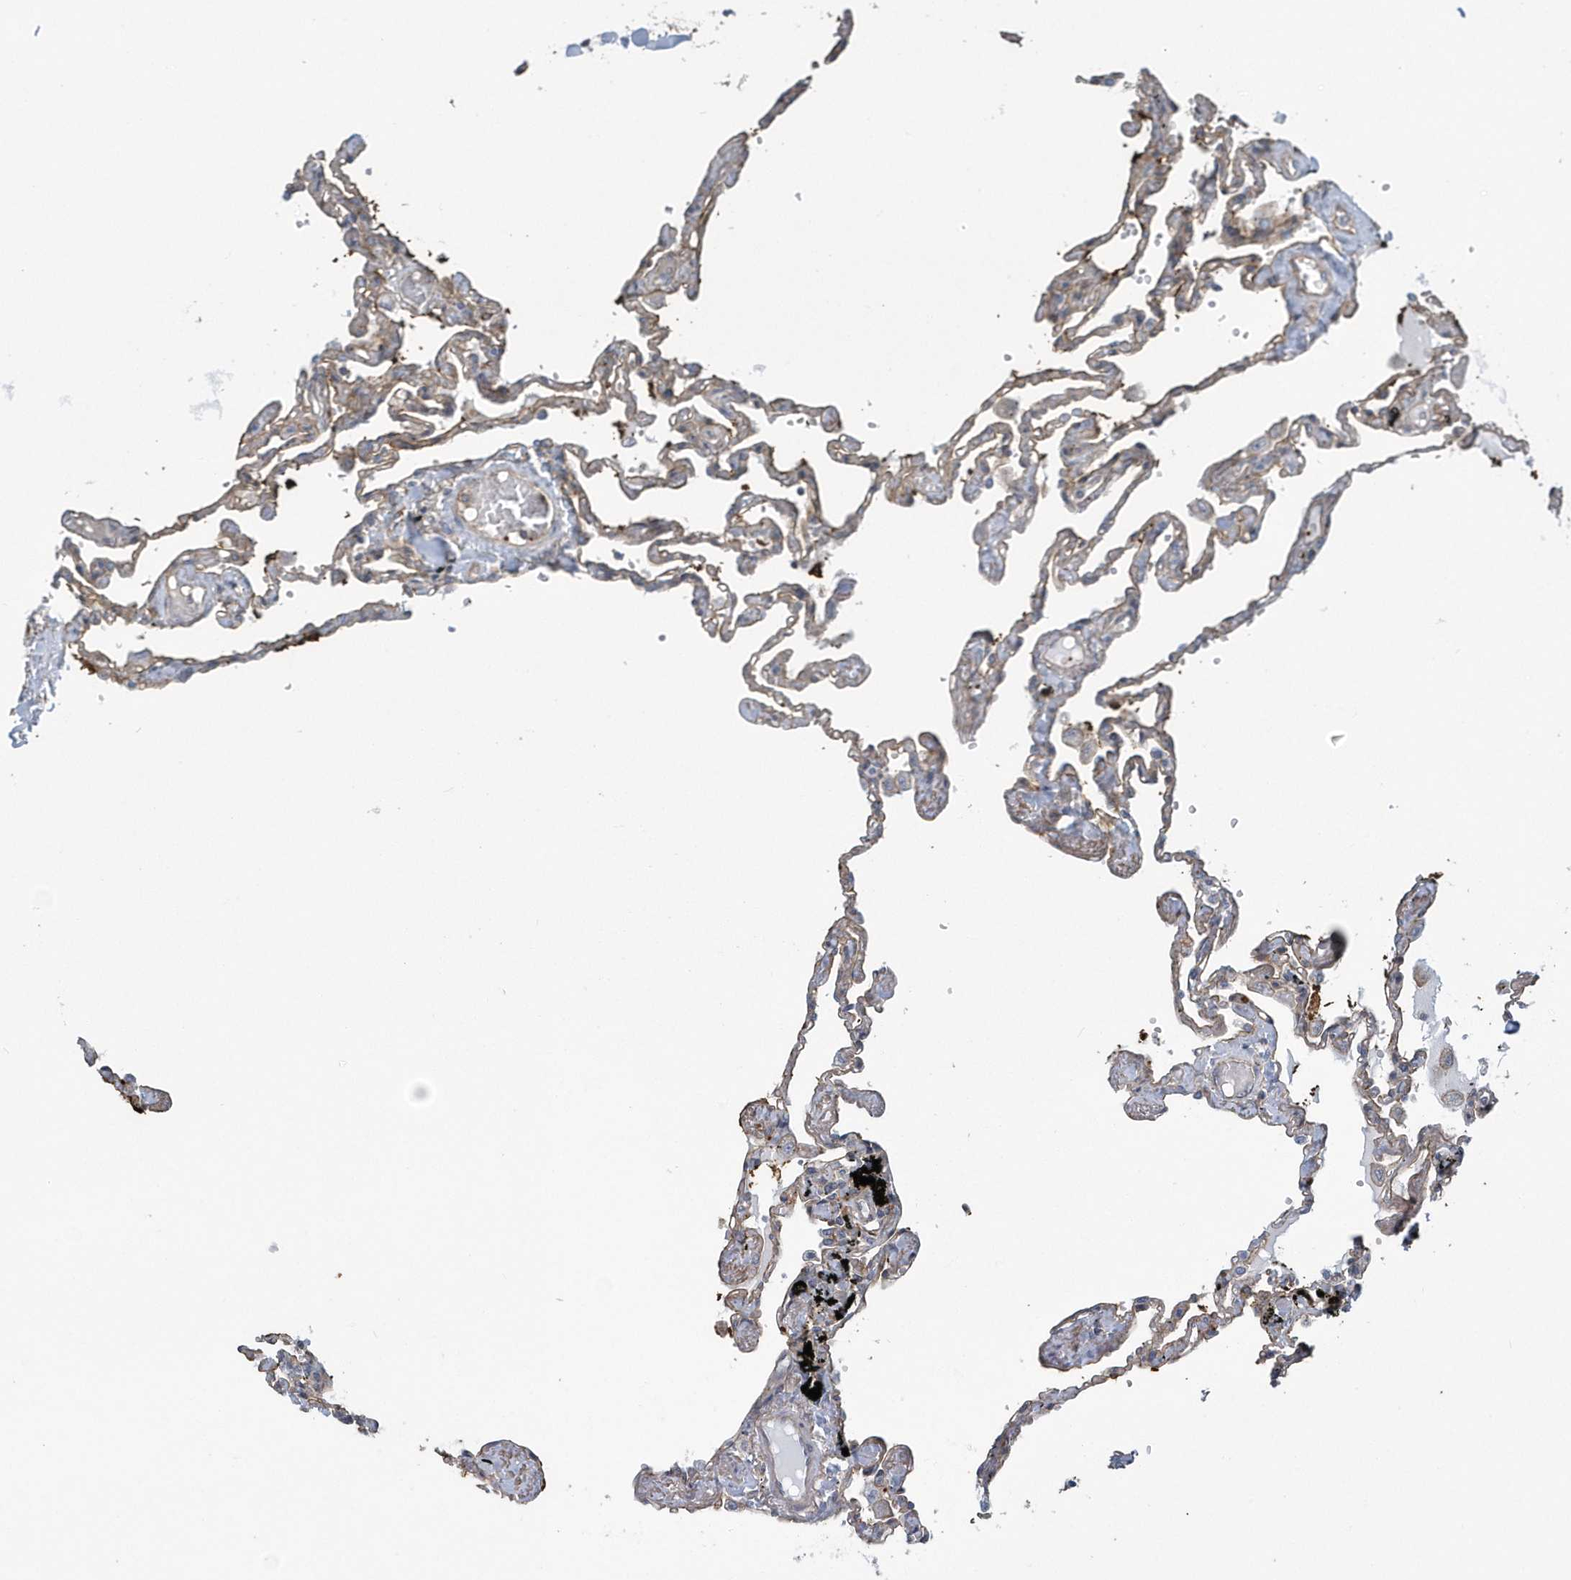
{"staining": {"intensity": "weak", "quantity": "25%-75%", "location": "cytoplasmic/membranous"}, "tissue": "lung", "cell_type": "Alveolar cells", "image_type": "normal", "snomed": [{"axis": "morphology", "description": "Normal tissue, NOS"}, {"axis": "topography", "description": "Lung"}], "caption": "The image reveals staining of unremarkable lung, revealing weak cytoplasmic/membranous protein expression (brown color) within alveolar cells.", "gene": "ARAP2", "patient": {"sex": "female", "age": 67}}